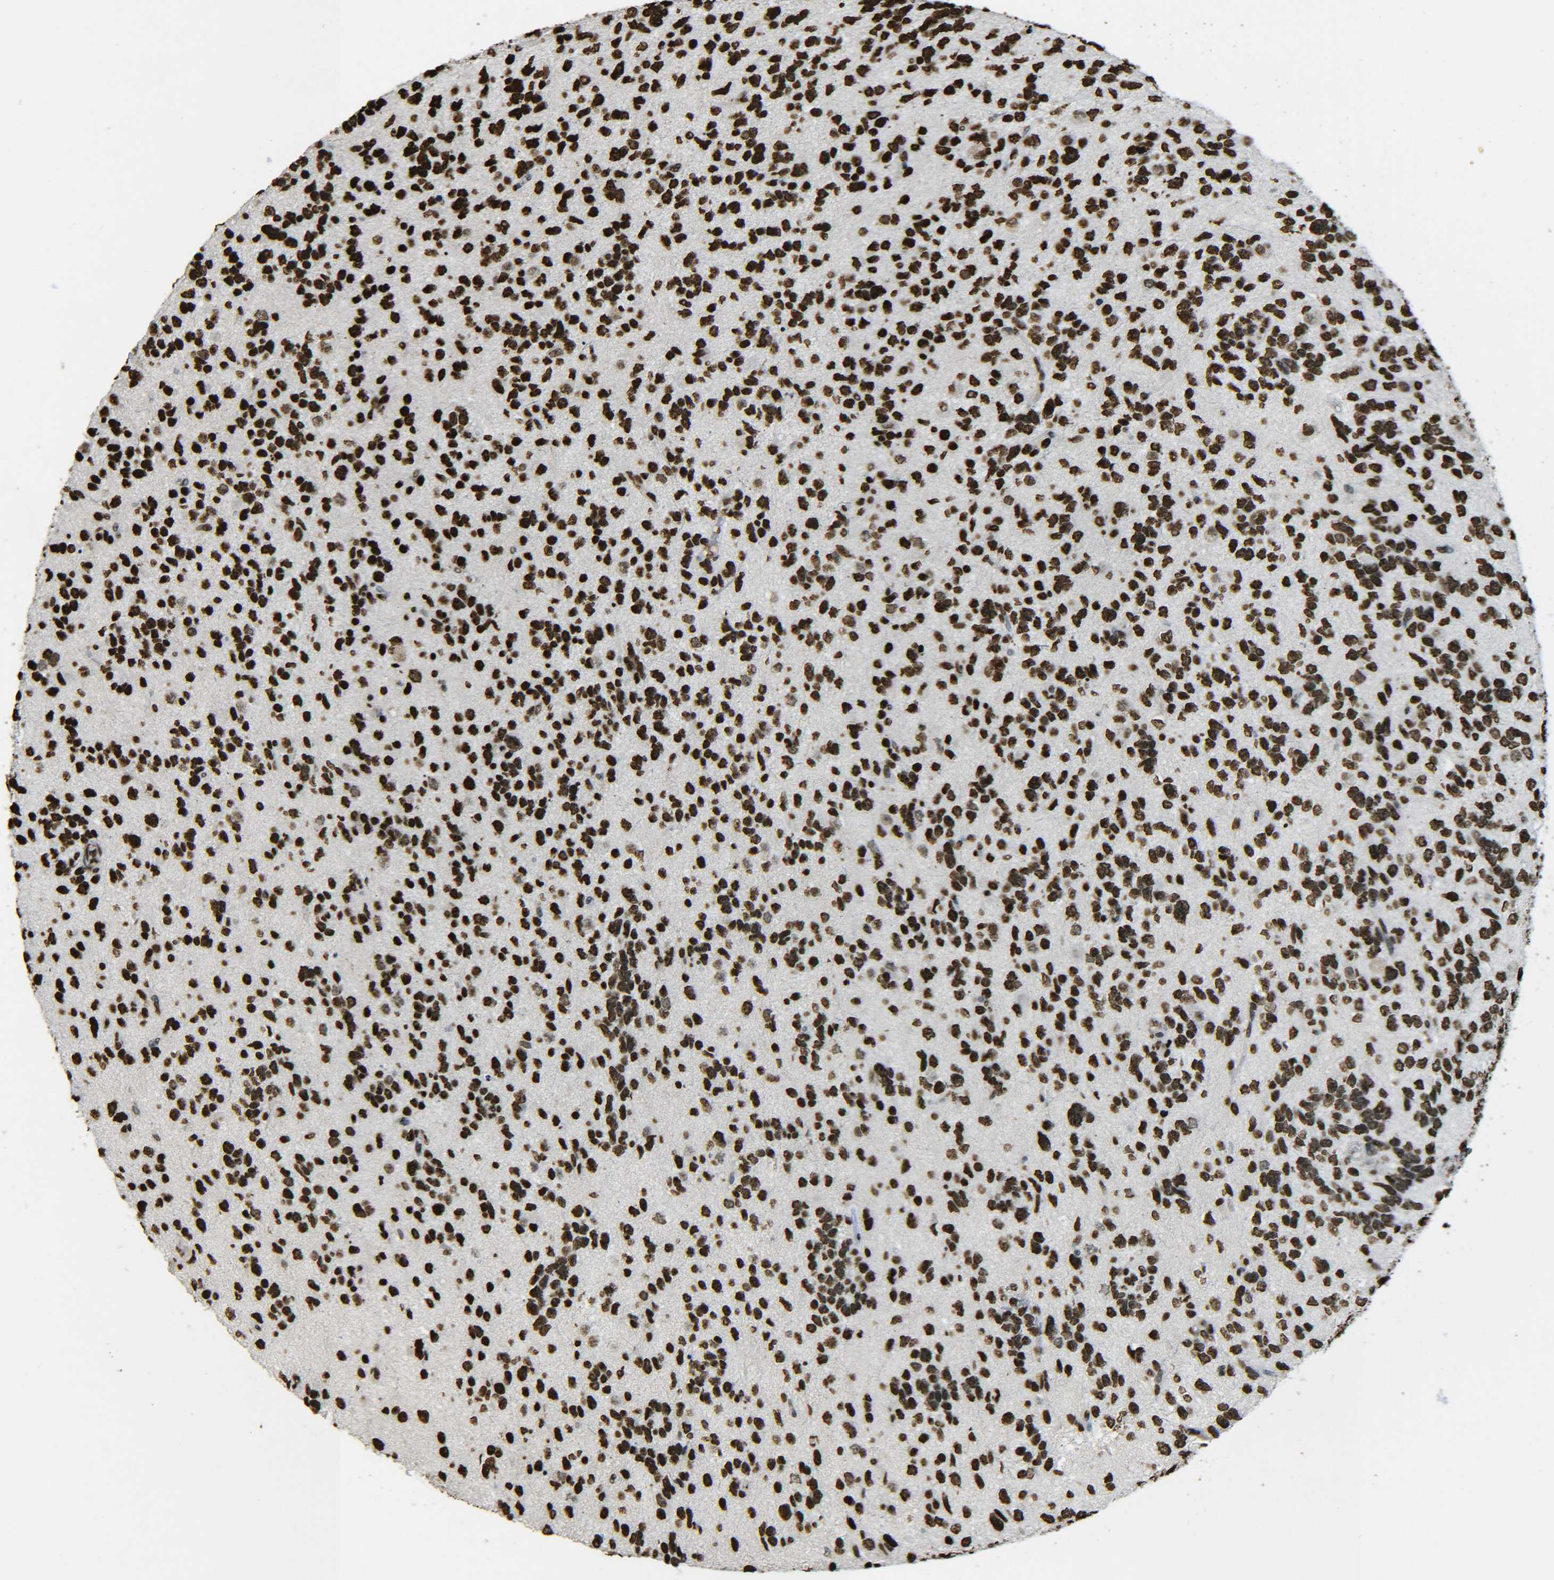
{"staining": {"intensity": "strong", "quantity": ">75%", "location": "nuclear"}, "tissue": "glioma", "cell_type": "Tumor cells", "image_type": "cancer", "snomed": [{"axis": "morphology", "description": "Glioma, malignant, High grade"}, {"axis": "topography", "description": "Brain"}], "caption": "Protein staining of malignant high-grade glioma tissue demonstrates strong nuclear staining in about >75% of tumor cells. Ihc stains the protein in brown and the nuclei are stained blue.", "gene": "H4C16", "patient": {"sex": "female", "age": 58}}